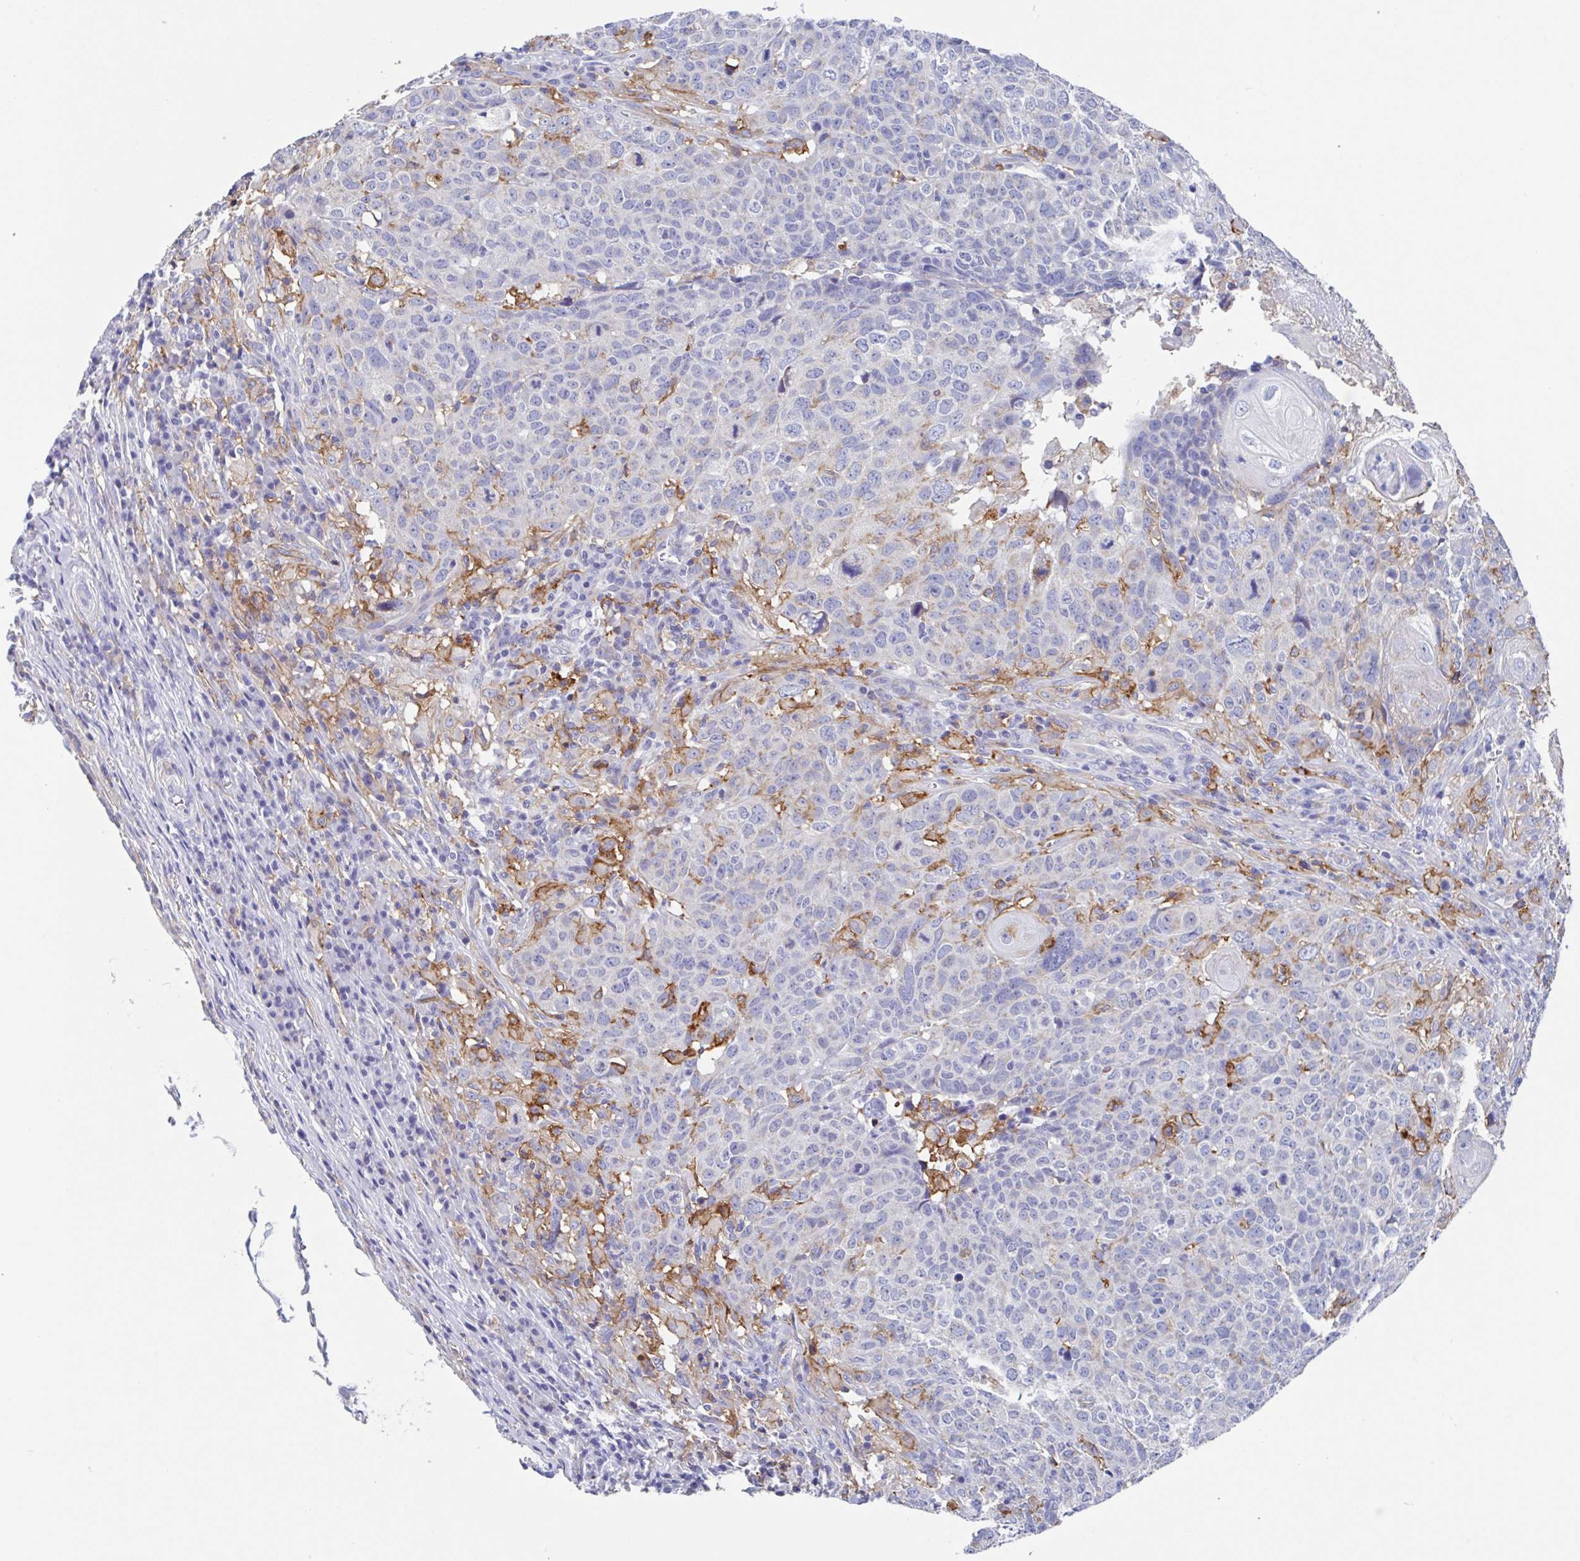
{"staining": {"intensity": "negative", "quantity": "none", "location": "none"}, "tissue": "head and neck cancer", "cell_type": "Tumor cells", "image_type": "cancer", "snomed": [{"axis": "morphology", "description": "Normal tissue, NOS"}, {"axis": "morphology", "description": "Squamous cell carcinoma, NOS"}, {"axis": "topography", "description": "Skeletal muscle"}, {"axis": "topography", "description": "Vascular tissue"}, {"axis": "topography", "description": "Peripheral nerve tissue"}, {"axis": "topography", "description": "Head-Neck"}], "caption": "Tumor cells show no significant protein positivity in squamous cell carcinoma (head and neck).", "gene": "FCGR3A", "patient": {"sex": "male", "age": 66}}